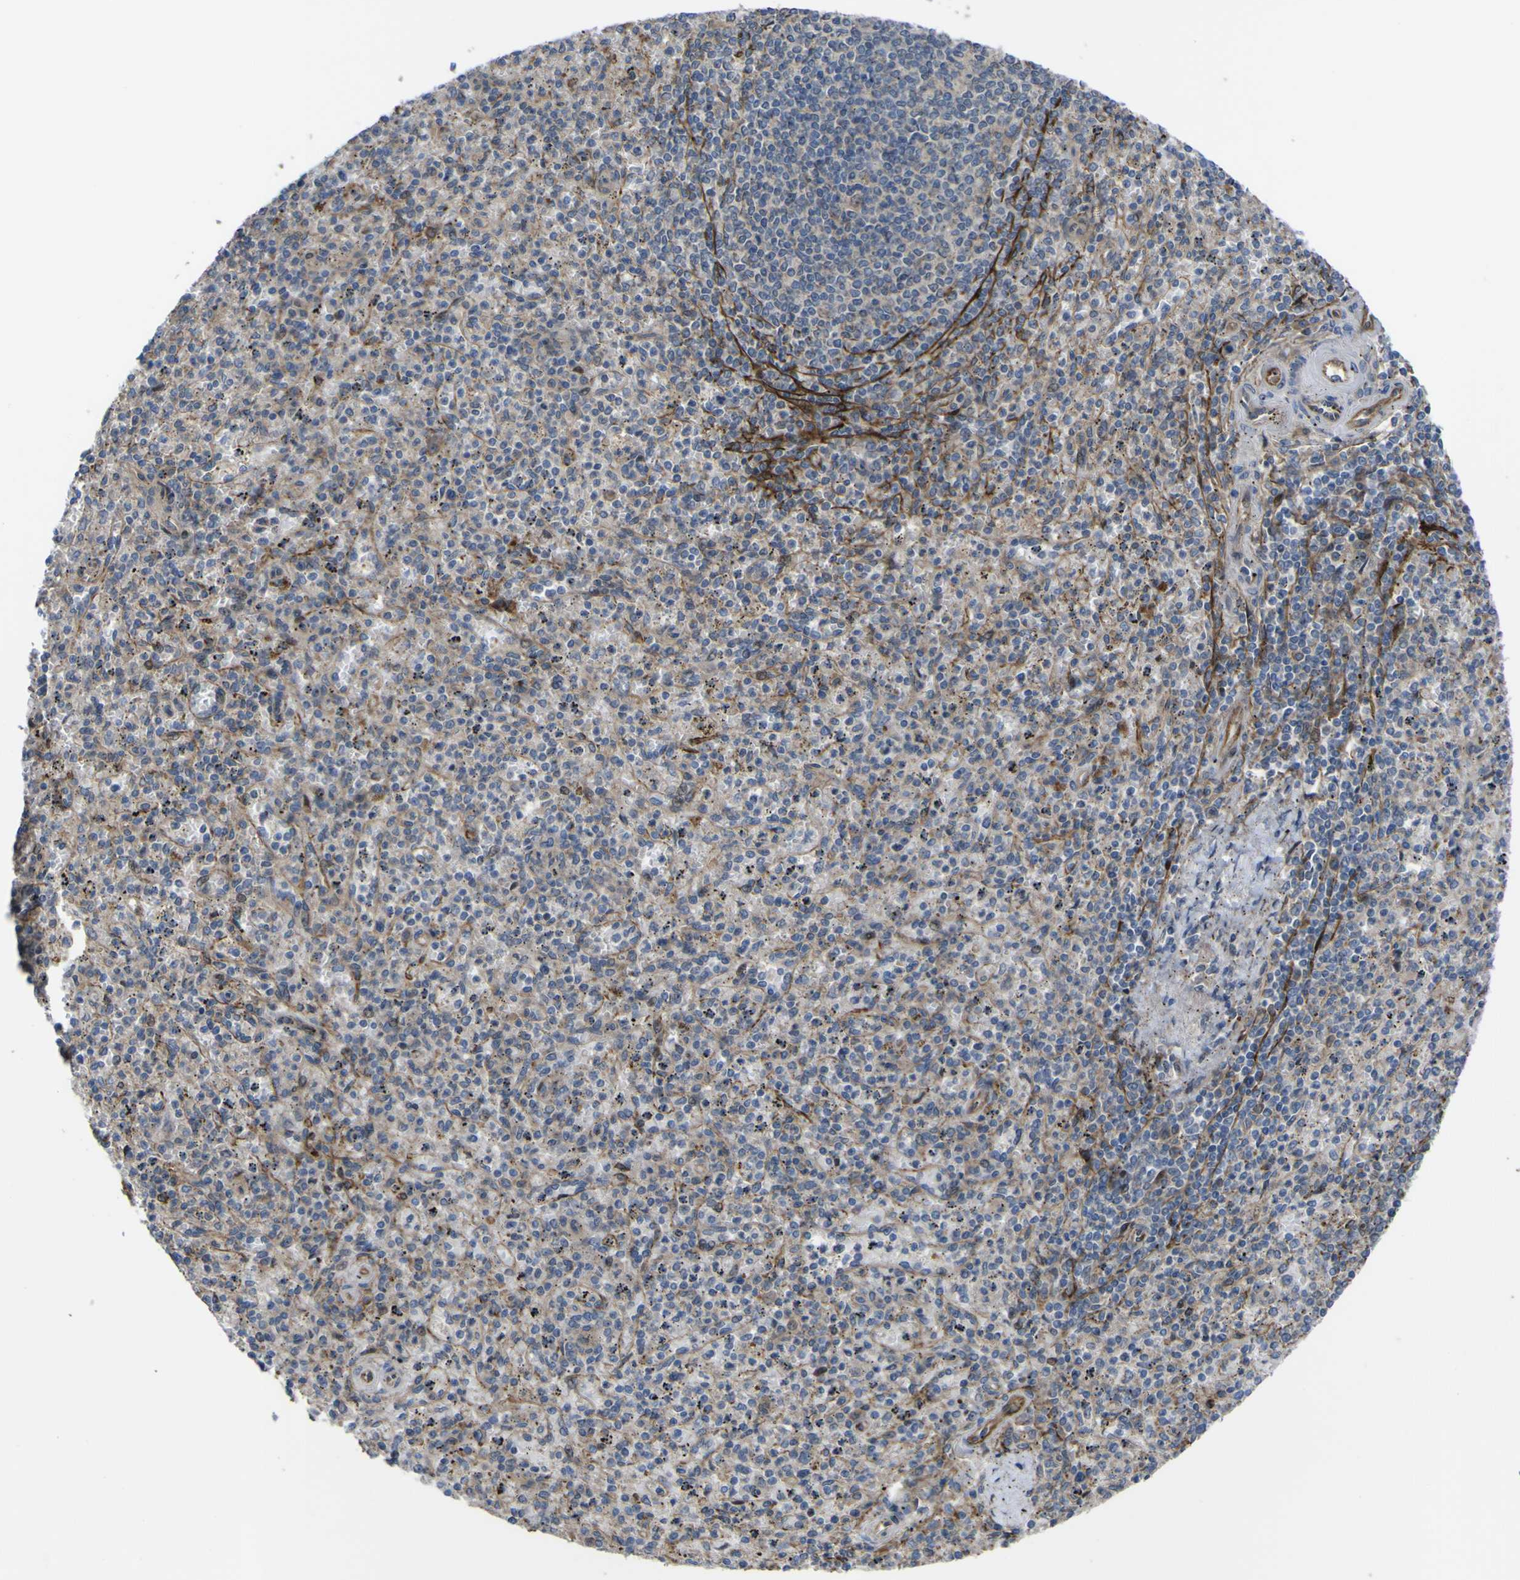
{"staining": {"intensity": "negative", "quantity": "none", "location": "none"}, "tissue": "spleen", "cell_type": "Cells in red pulp", "image_type": "normal", "snomed": [{"axis": "morphology", "description": "Normal tissue, NOS"}, {"axis": "topography", "description": "Spleen"}], "caption": "Immunohistochemistry (IHC) photomicrograph of unremarkable human spleen stained for a protein (brown), which exhibits no staining in cells in red pulp.", "gene": "FBXO30", "patient": {"sex": "male", "age": 72}}